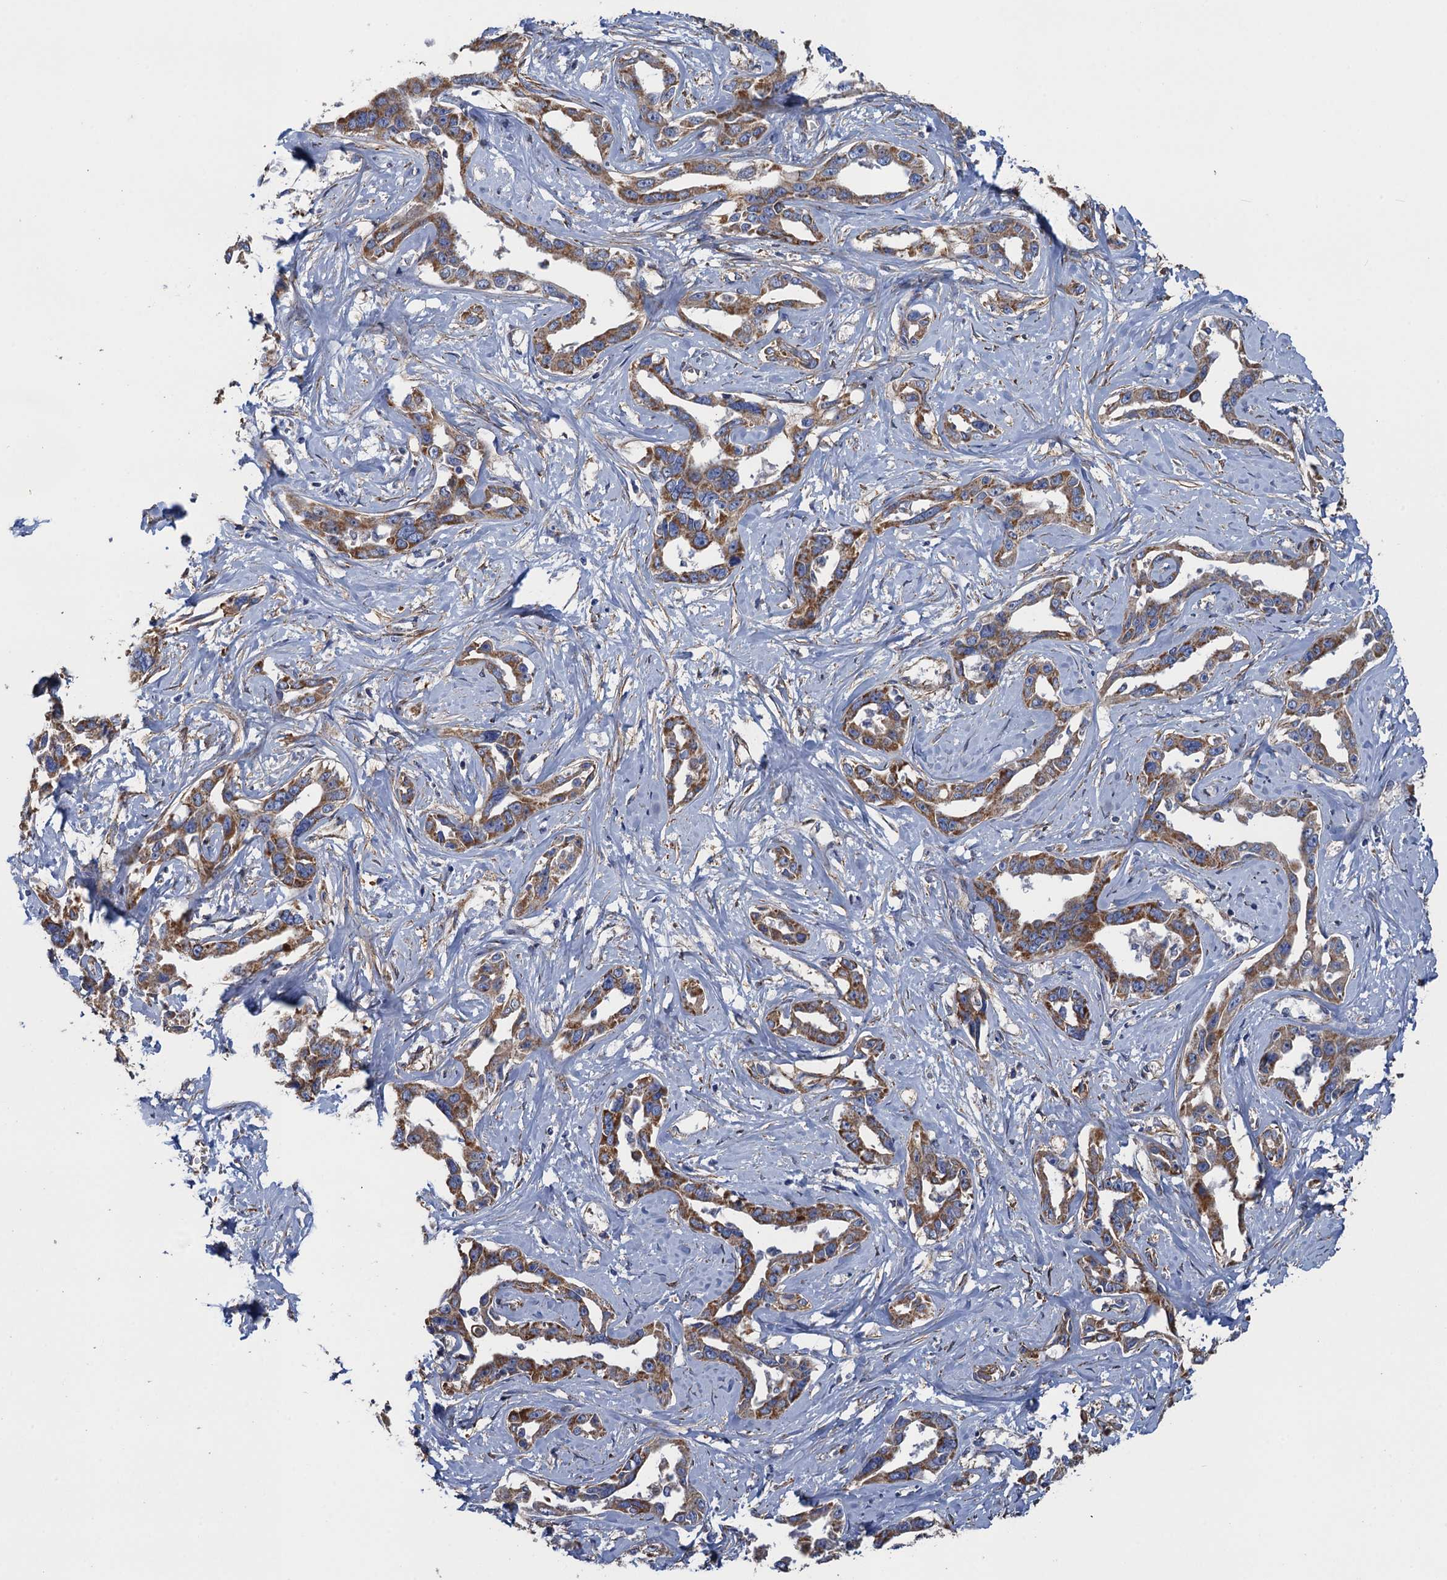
{"staining": {"intensity": "moderate", "quantity": ">75%", "location": "cytoplasmic/membranous"}, "tissue": "liver cancer", "cell_type": "Tumor cells", "image_type": "cancer", "snomed": [{"axis": "morphology", "description": "Cholangiocarcinoma"}, {"axis": "topography", "description": "Liver"}], "caption": "Protein expression analysis of human liver cholangiocarcinoma reveals moderate cytoplasmic/membranous positivity in about >75% of tumor cells. The protein of interest is shown in brown color, while the nuclei are stained blue.", "gene": "GCSH", "patient": {"sex": "male", "age": 59}}